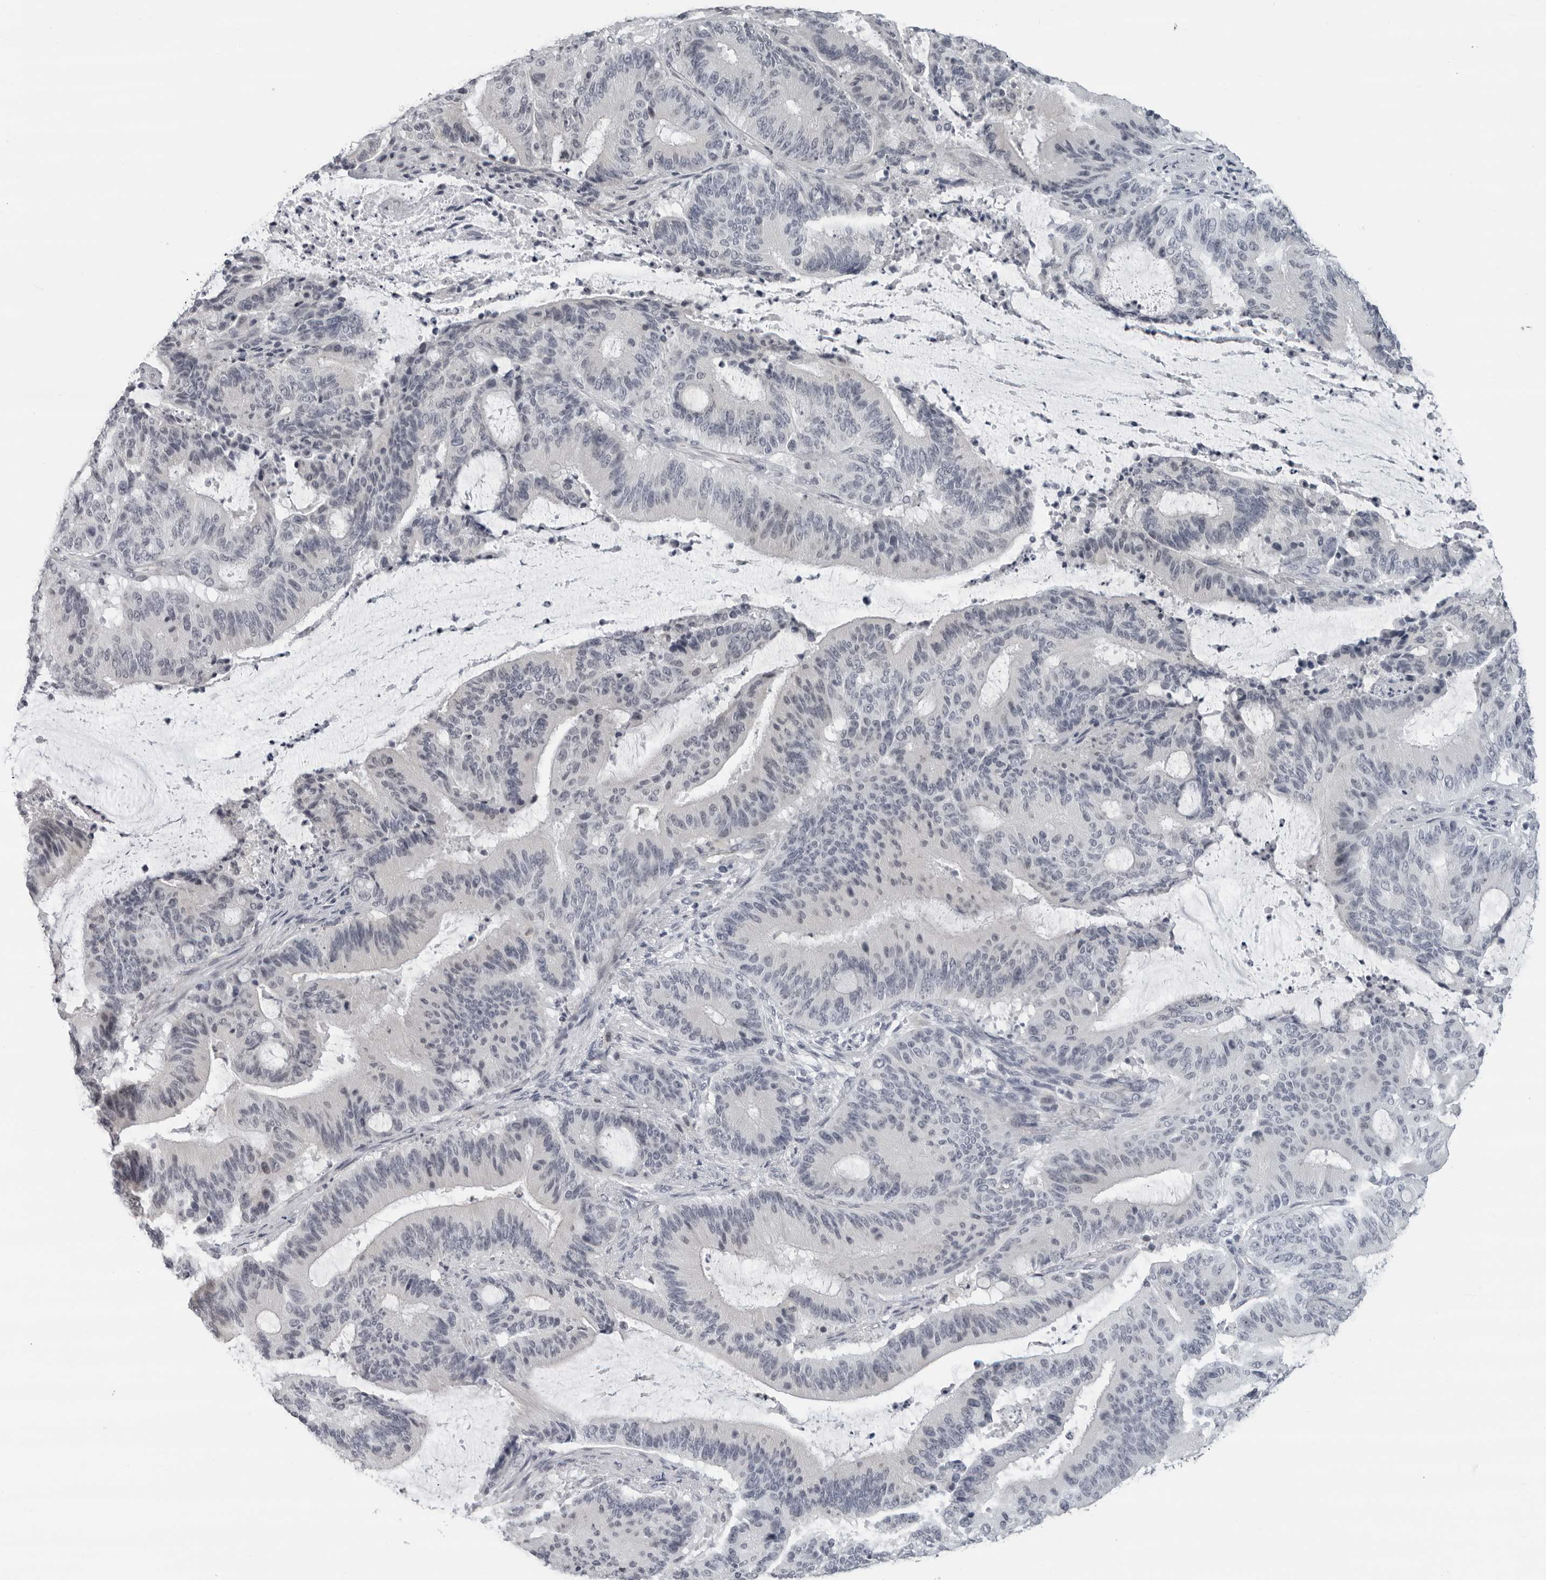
{"staining": {"intensity": "negative", "quantity": "none", "location": "none"}, "tissue": "liver cancer", "cell_type": "Tumor cells", "image_type": "cancer", "snomed": [{"axis": "morphology", "description": "Normal tissue, NOS"}, {"axis": "morphology", "description": "Cholangiocarcinoma"}, {"axis": "topography", "description": "Liver"}, {"axis": "topography", "description": "Peripheral nerve tissue"}], "caption": "IHC photomicrograph of human liver cholangiocarcinoma stained for a protein (brown), which reveals no positivity in tumor cells. (DAB (3,3'-diaminobenzidine) immunohistochemistry, high magnification).", "gene": "OPLAH", "patient": {"sex": "female", "age": 73}}